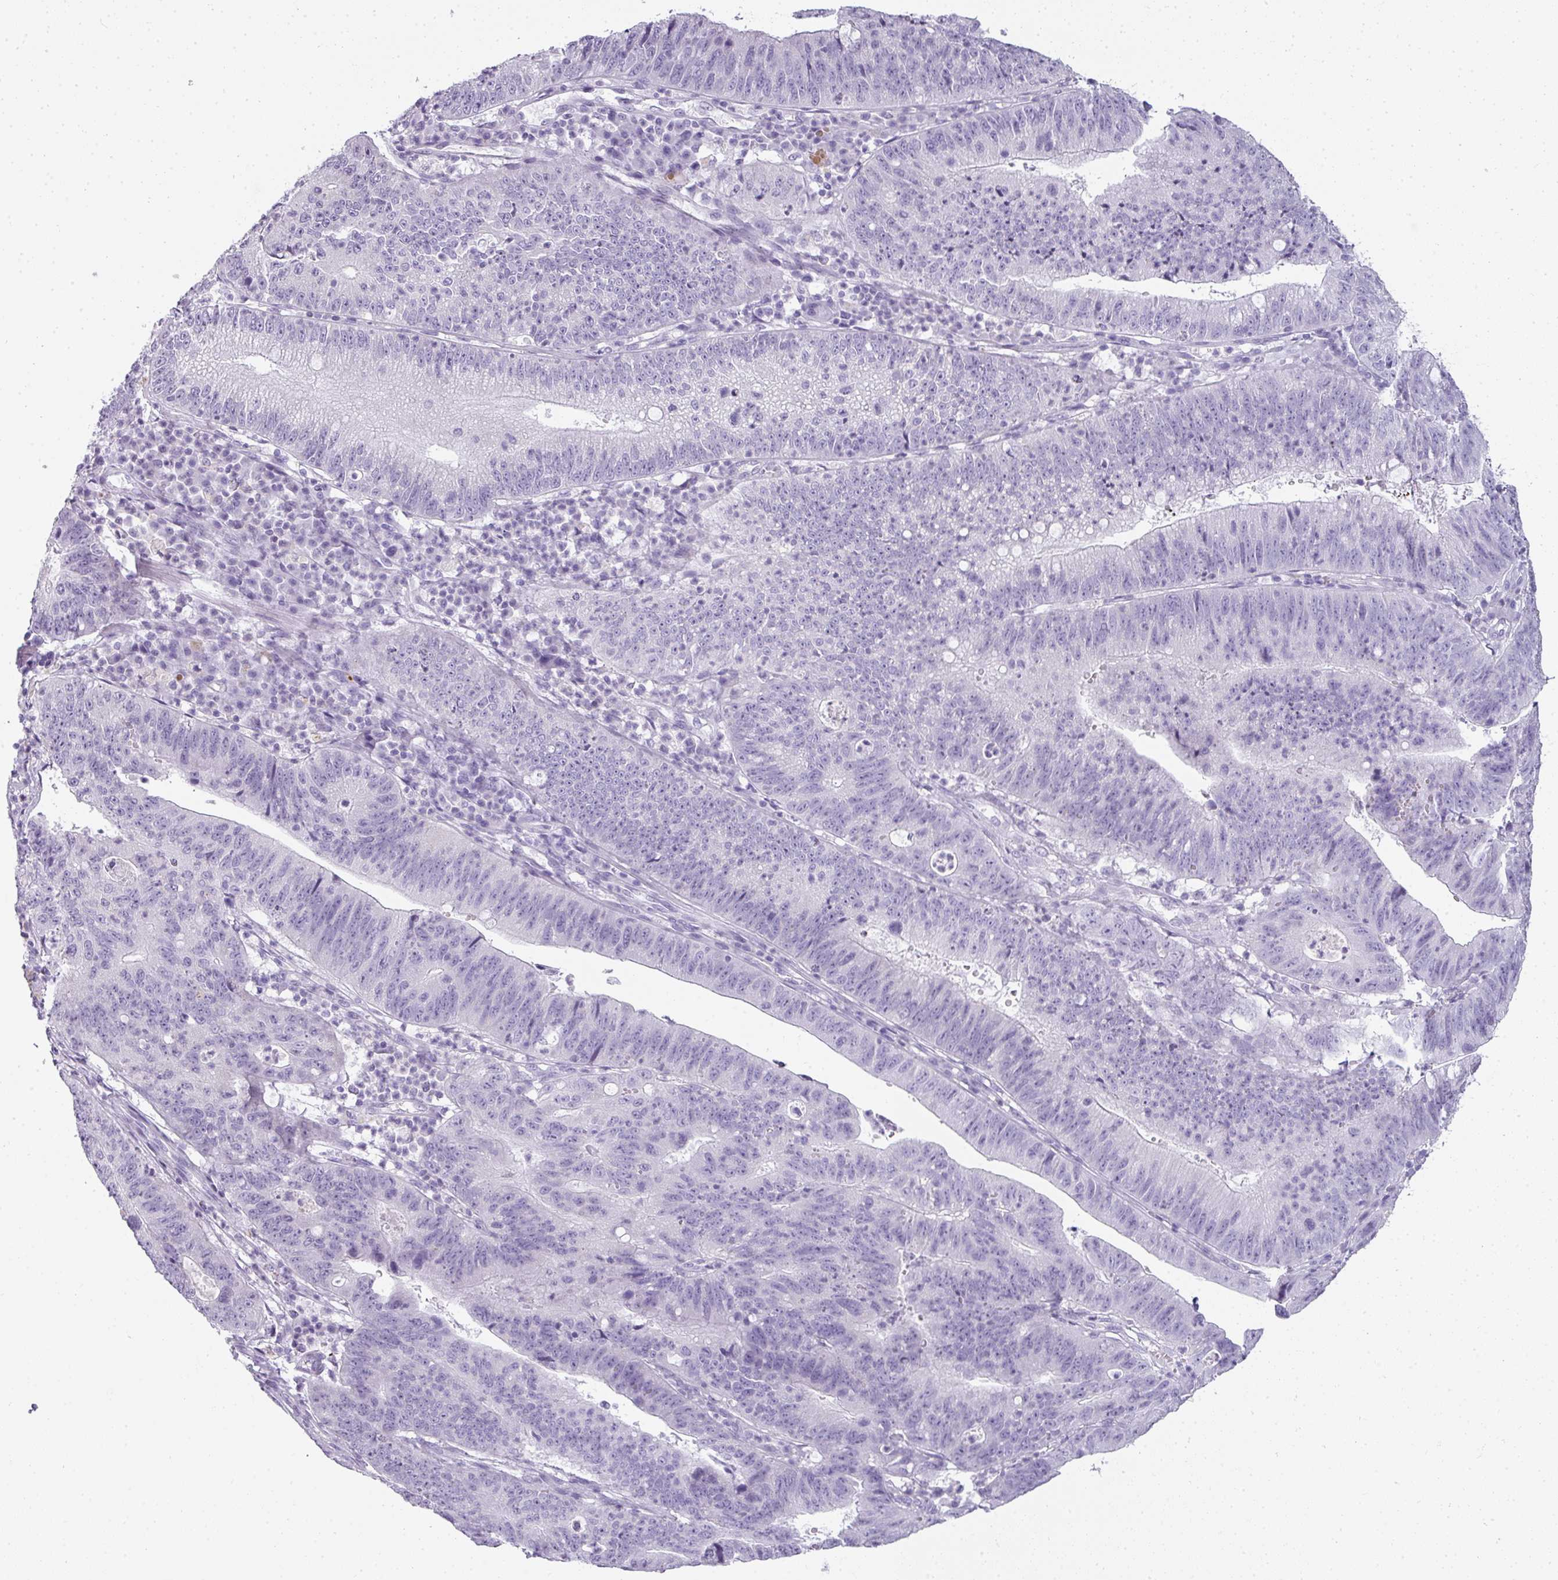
{"staining": {"intensity": "negative", "quantity": "none", "location": "none"}, "tissue": "stomach cancer", "cell_type": "Tumor cells", "image_type": "cancer", "snomed": [{"axis": "morphology", "description": "Adenocarcinoma, NOS"}, {"axis": "topography", "description": "Stomach"}], "caption": "Tumor cells show no significant protein expression in stomach adenocarcinoma.", "gene": "RBMY1F", "patient": {"sex": "male", "age": 59}}